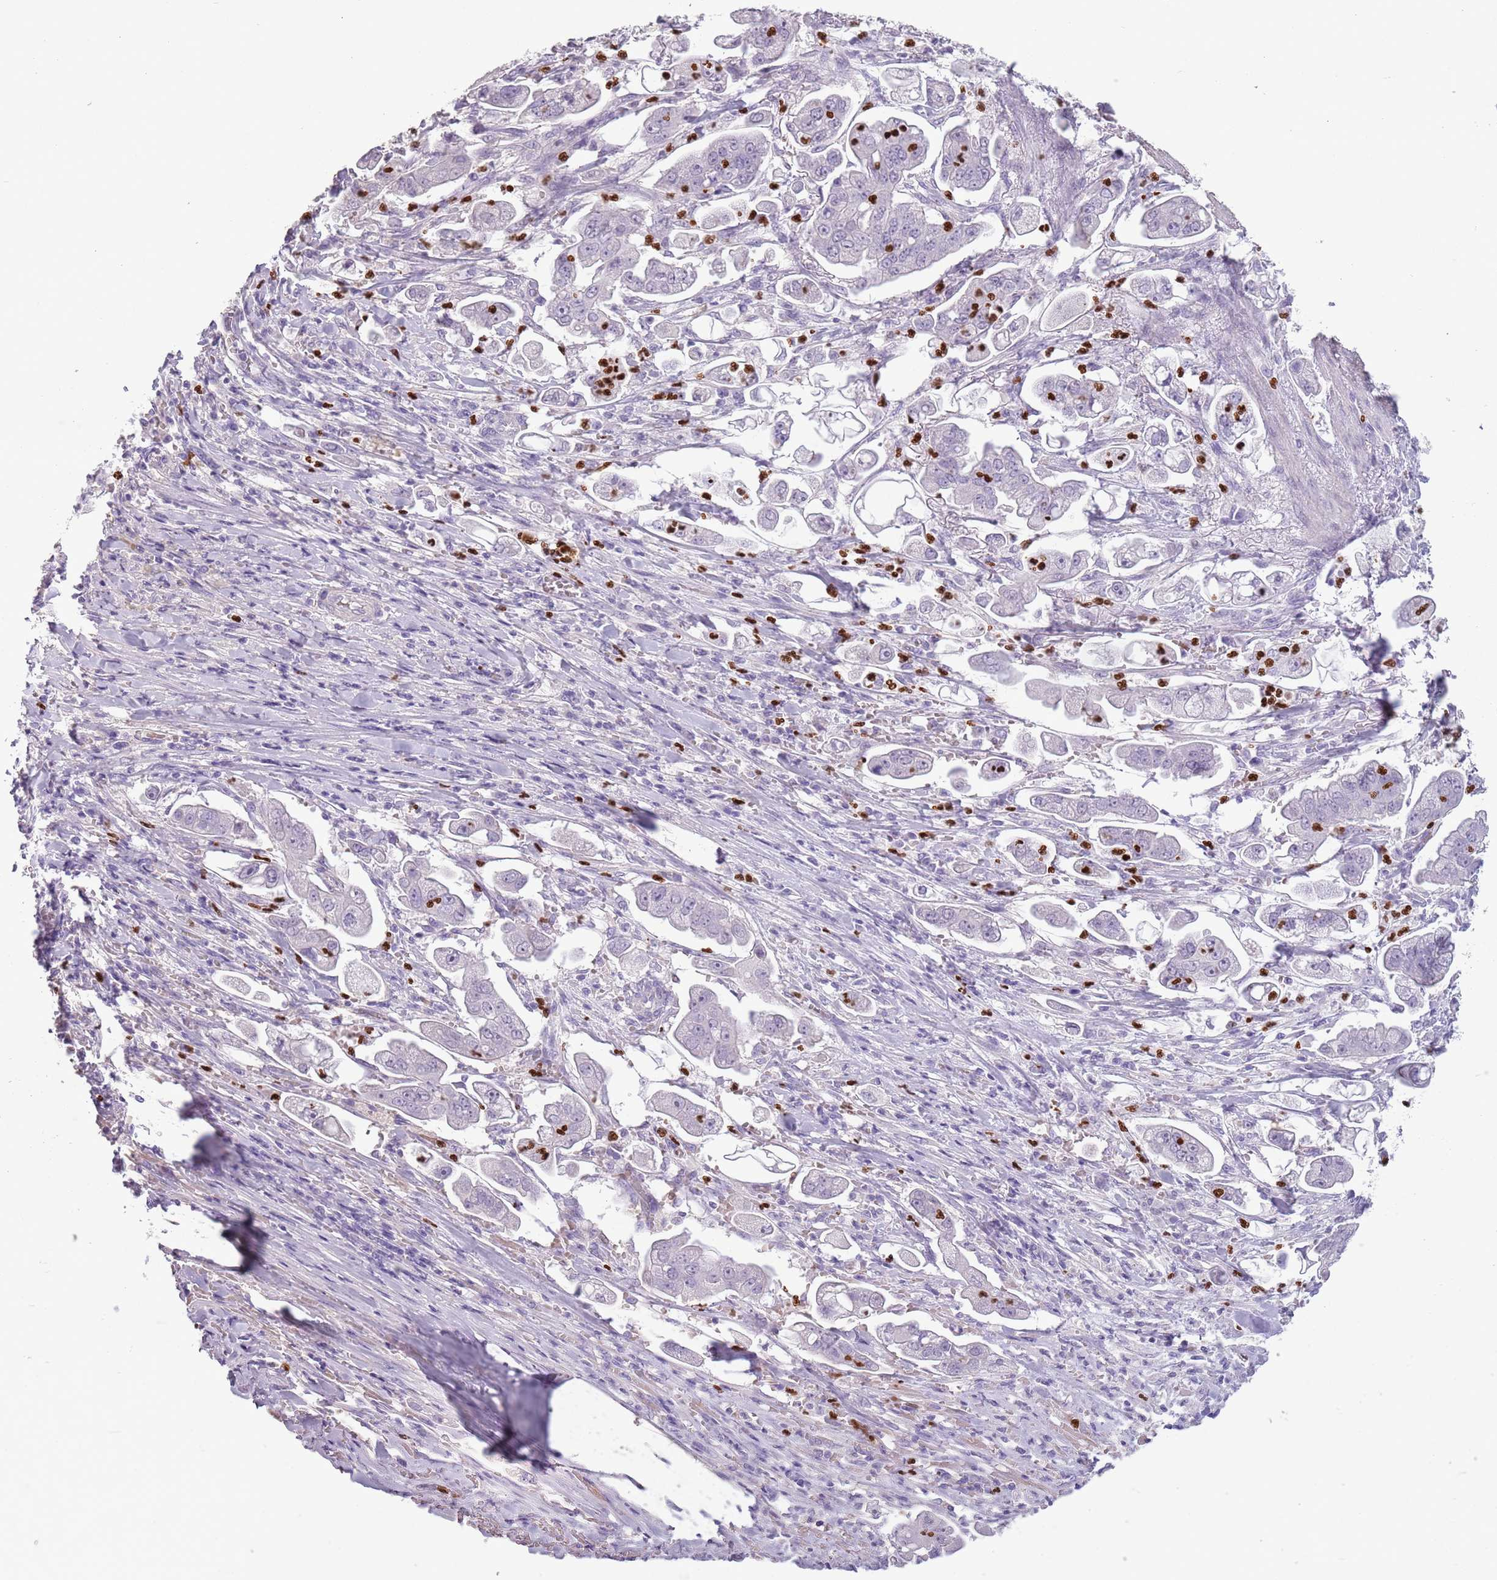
{"staining": {"intensity": "negative", "quantity": "none", "location": "none"}, "tissue": "stomach cancer", "cell_type": "Tumor cells", "image_type": "cancer", "snomed": [{"axis": "morphology", "description": "Adenocarcinoma, NOS"}, {"axis": "topography", "description": "Stomach"}], "caption": "Photomicrograph shows no protein staining in tumor cells of adenocarcinoma (stomach) tissue. Nuclei are stained in blue.", "gene": "CELF6", "patient": {"sex": "male", "age": 62}}